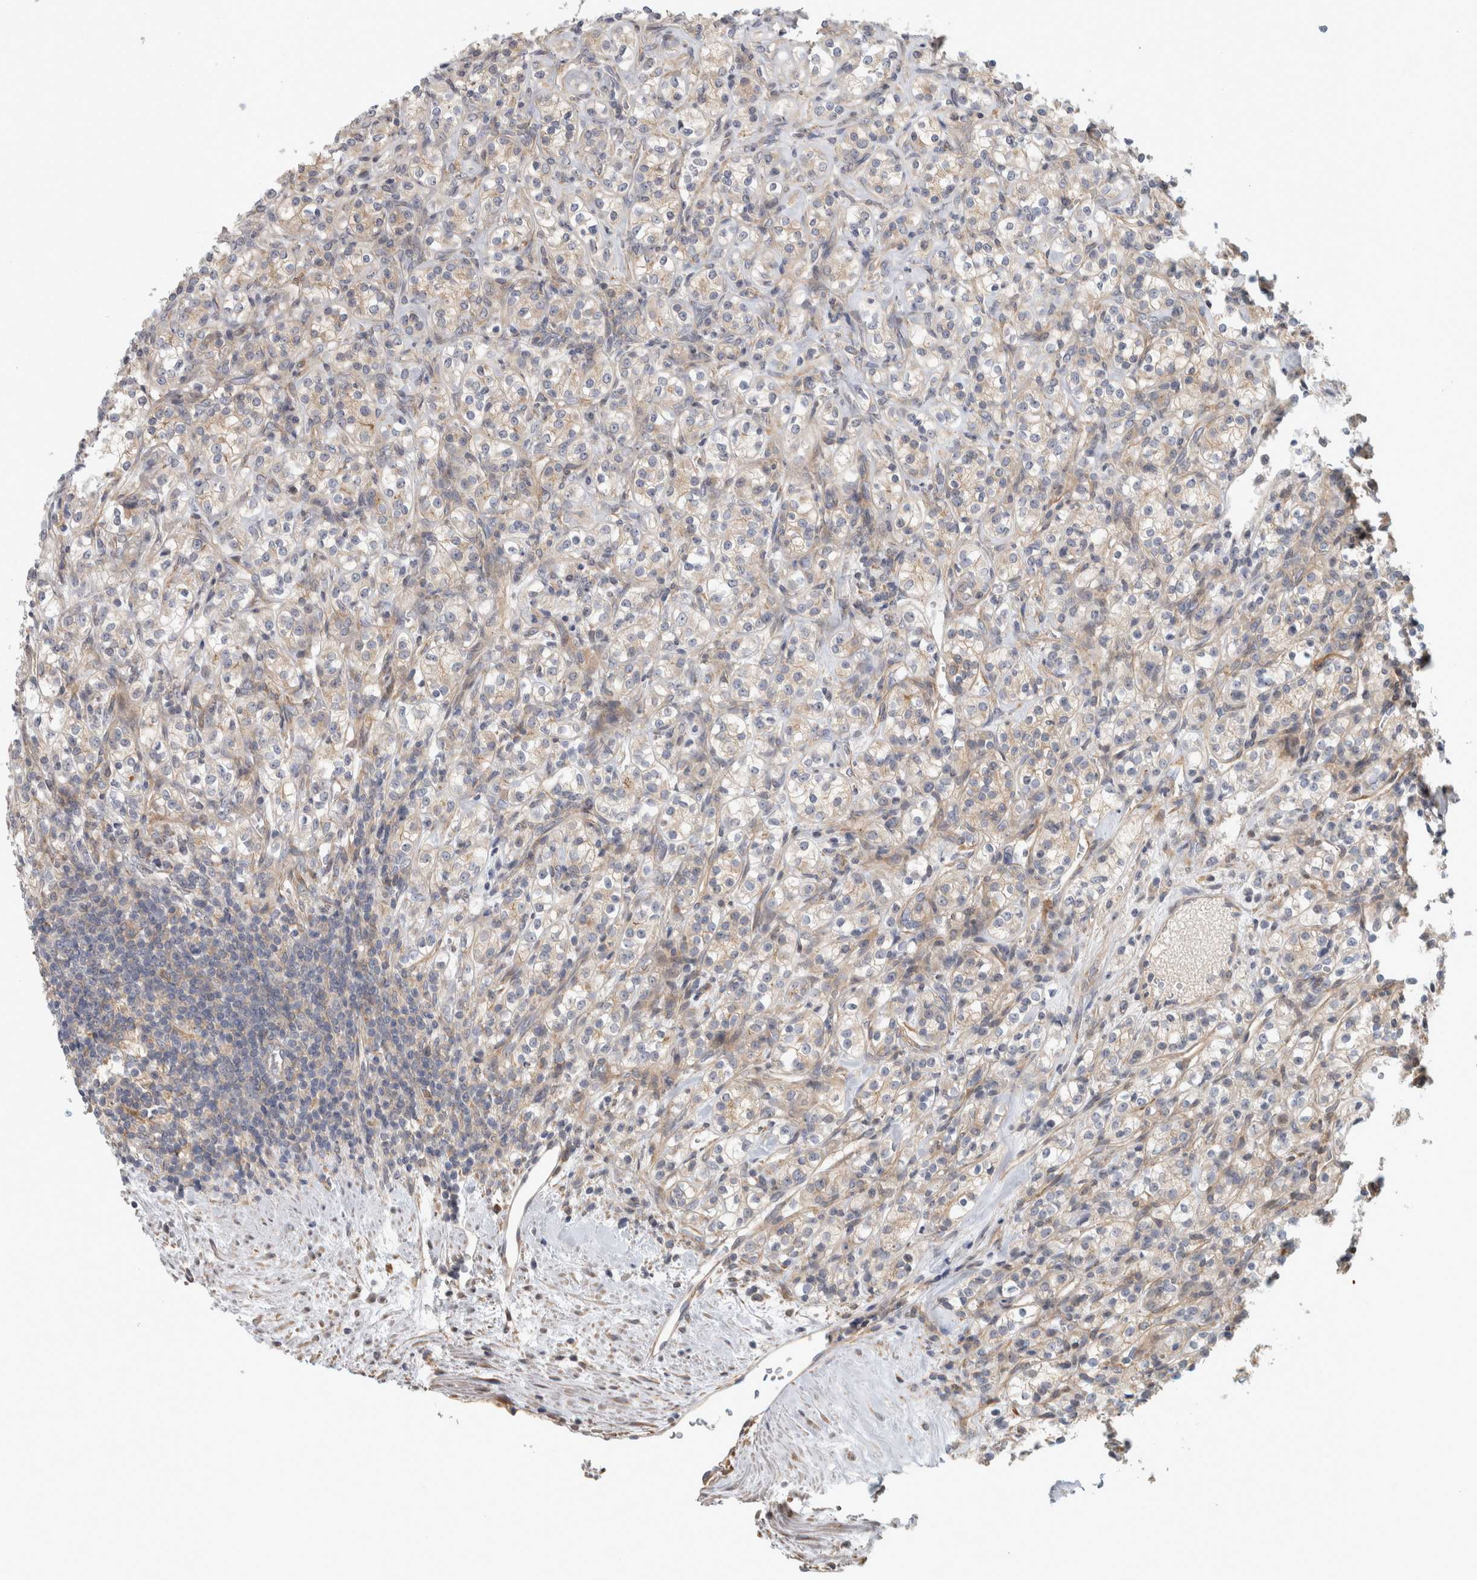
{"staining": {"intensity": "weak", "quantity": "<25%", "location": "cytoplasmic/membranous"}, "tissue": "renal cancer", "cell_type": "Tumor cells", "image_type": "cancer", "snomed": [{"axis": "morphology", "description": "Adenocarcinoma, NOS"}, {"axis": "topography", "description": "Kidney"}], "caption": "Human renal adenocarcinoma stained for a protein using immunohistochemistry (IHC) demonstrates no expression in tumor cells.", "gene": "ZNF804B", "patient": {"sex": "male", "age": 77}}